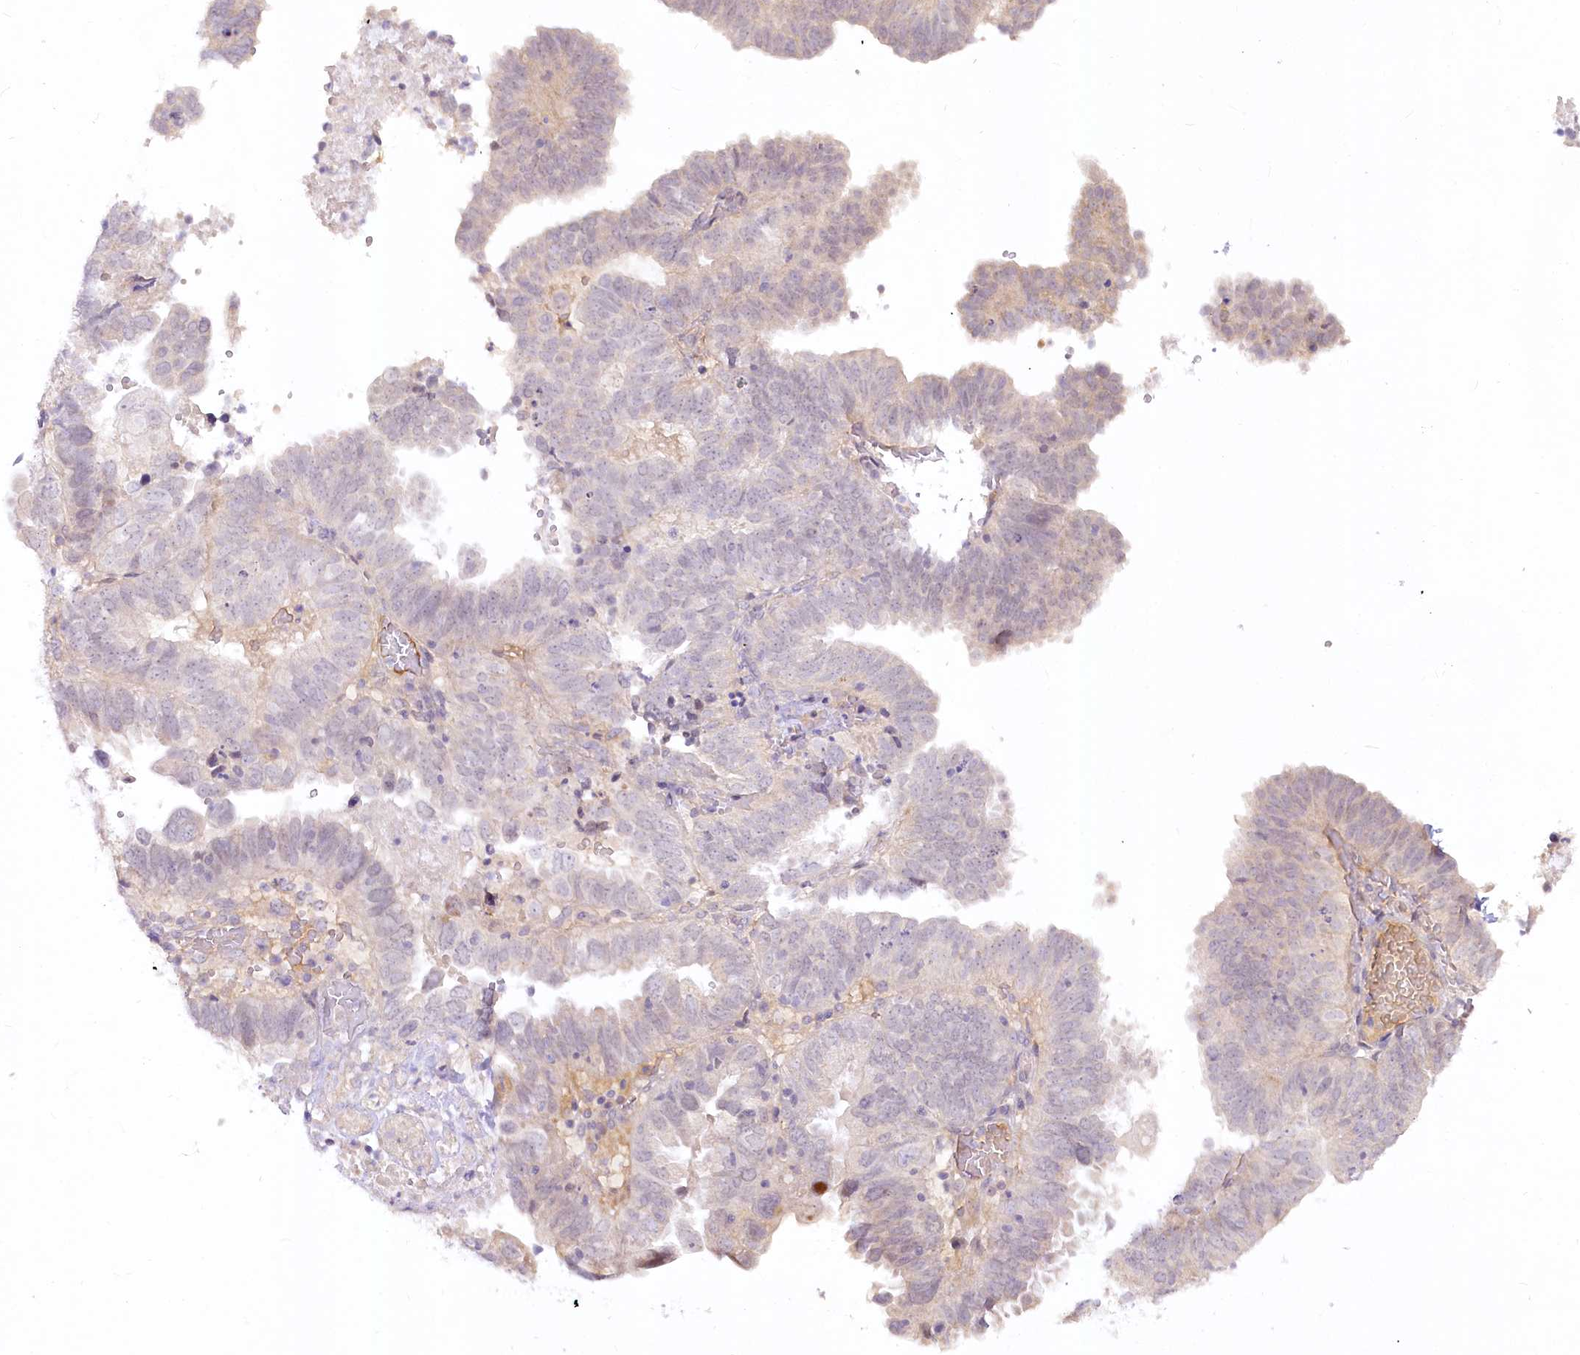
{"staining": {"intensity": "weak", "quantity": "<25%", "location": "cytoplasmic/membranous"}, "tissue": "endometrial cancer", "cell_type": "Tumor cells", "image_type": "cancer", "snomed": [{"axis": "morphology", "description": "Adenocarcinoma, NOS"}, {"axis": "topography", "description": "Uterus"}], "caption": "Immunohistochemistry photomicrograph of neoplastic tissue: human endometrial adenocarcinoma stained with DAB (3,3'-diaminobenzidine) displays no significant protein expression in tumor cells.", "gene": "EFHC2", "patient": {"sex": "female", "age": 77}}